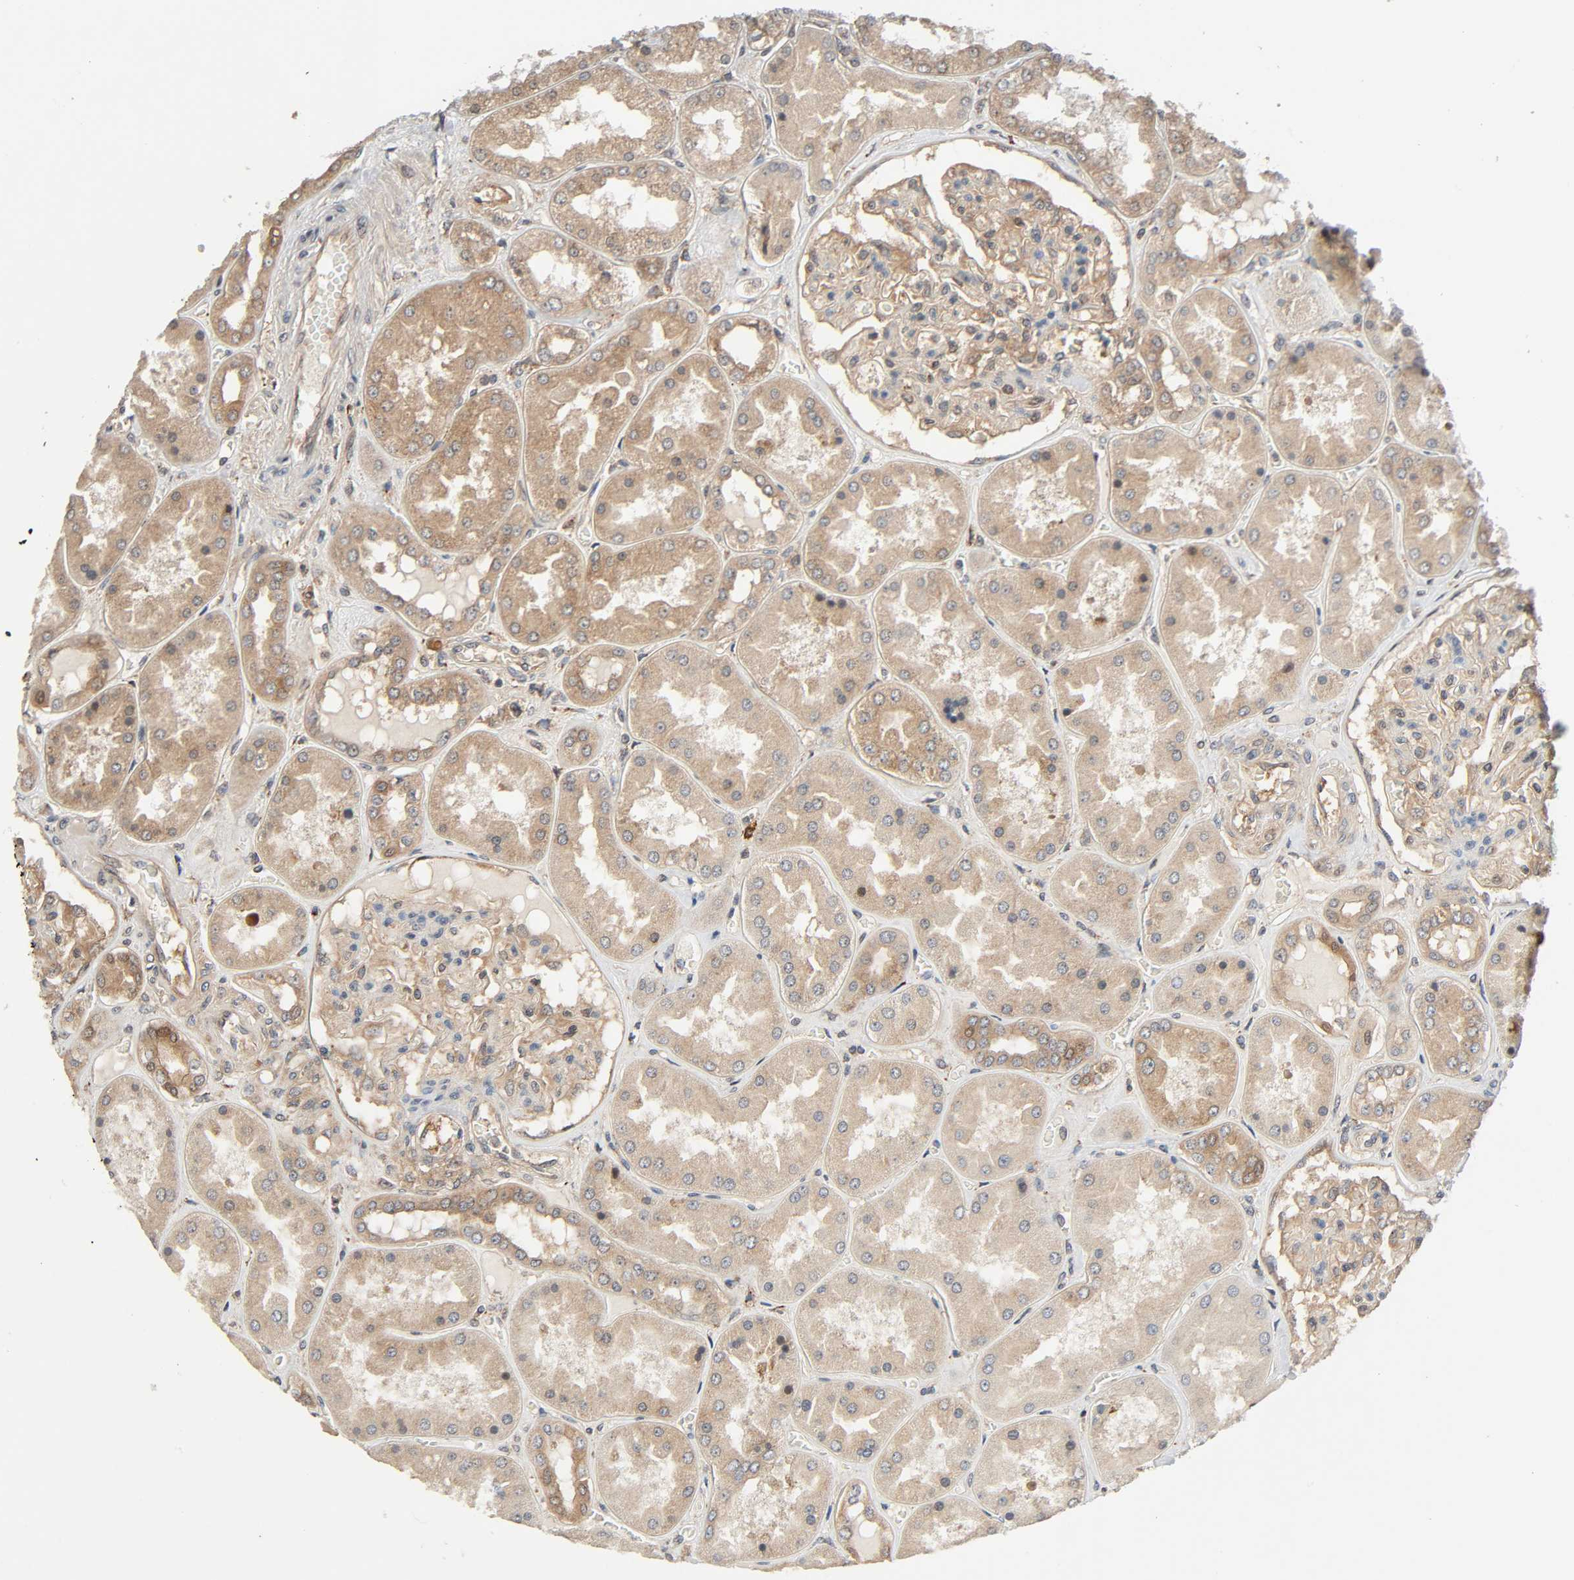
{"staining": {"intensity": "moderate", "quantity": ">75%", "location": "cytoplasmic/membranous"}, "tissue": "kidney", "cell_type": "Cells in glomeruli", "image_type": "normal", "snomed": [{"axis": "morphology", "description": "Normal tissue, NOS"}, {"axis": "topography", "description": "Kidney"}], "caption": "IHC of benign kidney shows medium levels of moderate cytoplasmic/membranous expression in approximately >75% of cells in glomeruli.", "gene": "PPP2R1B", "patient": {"sex": "female", "age": 56}}